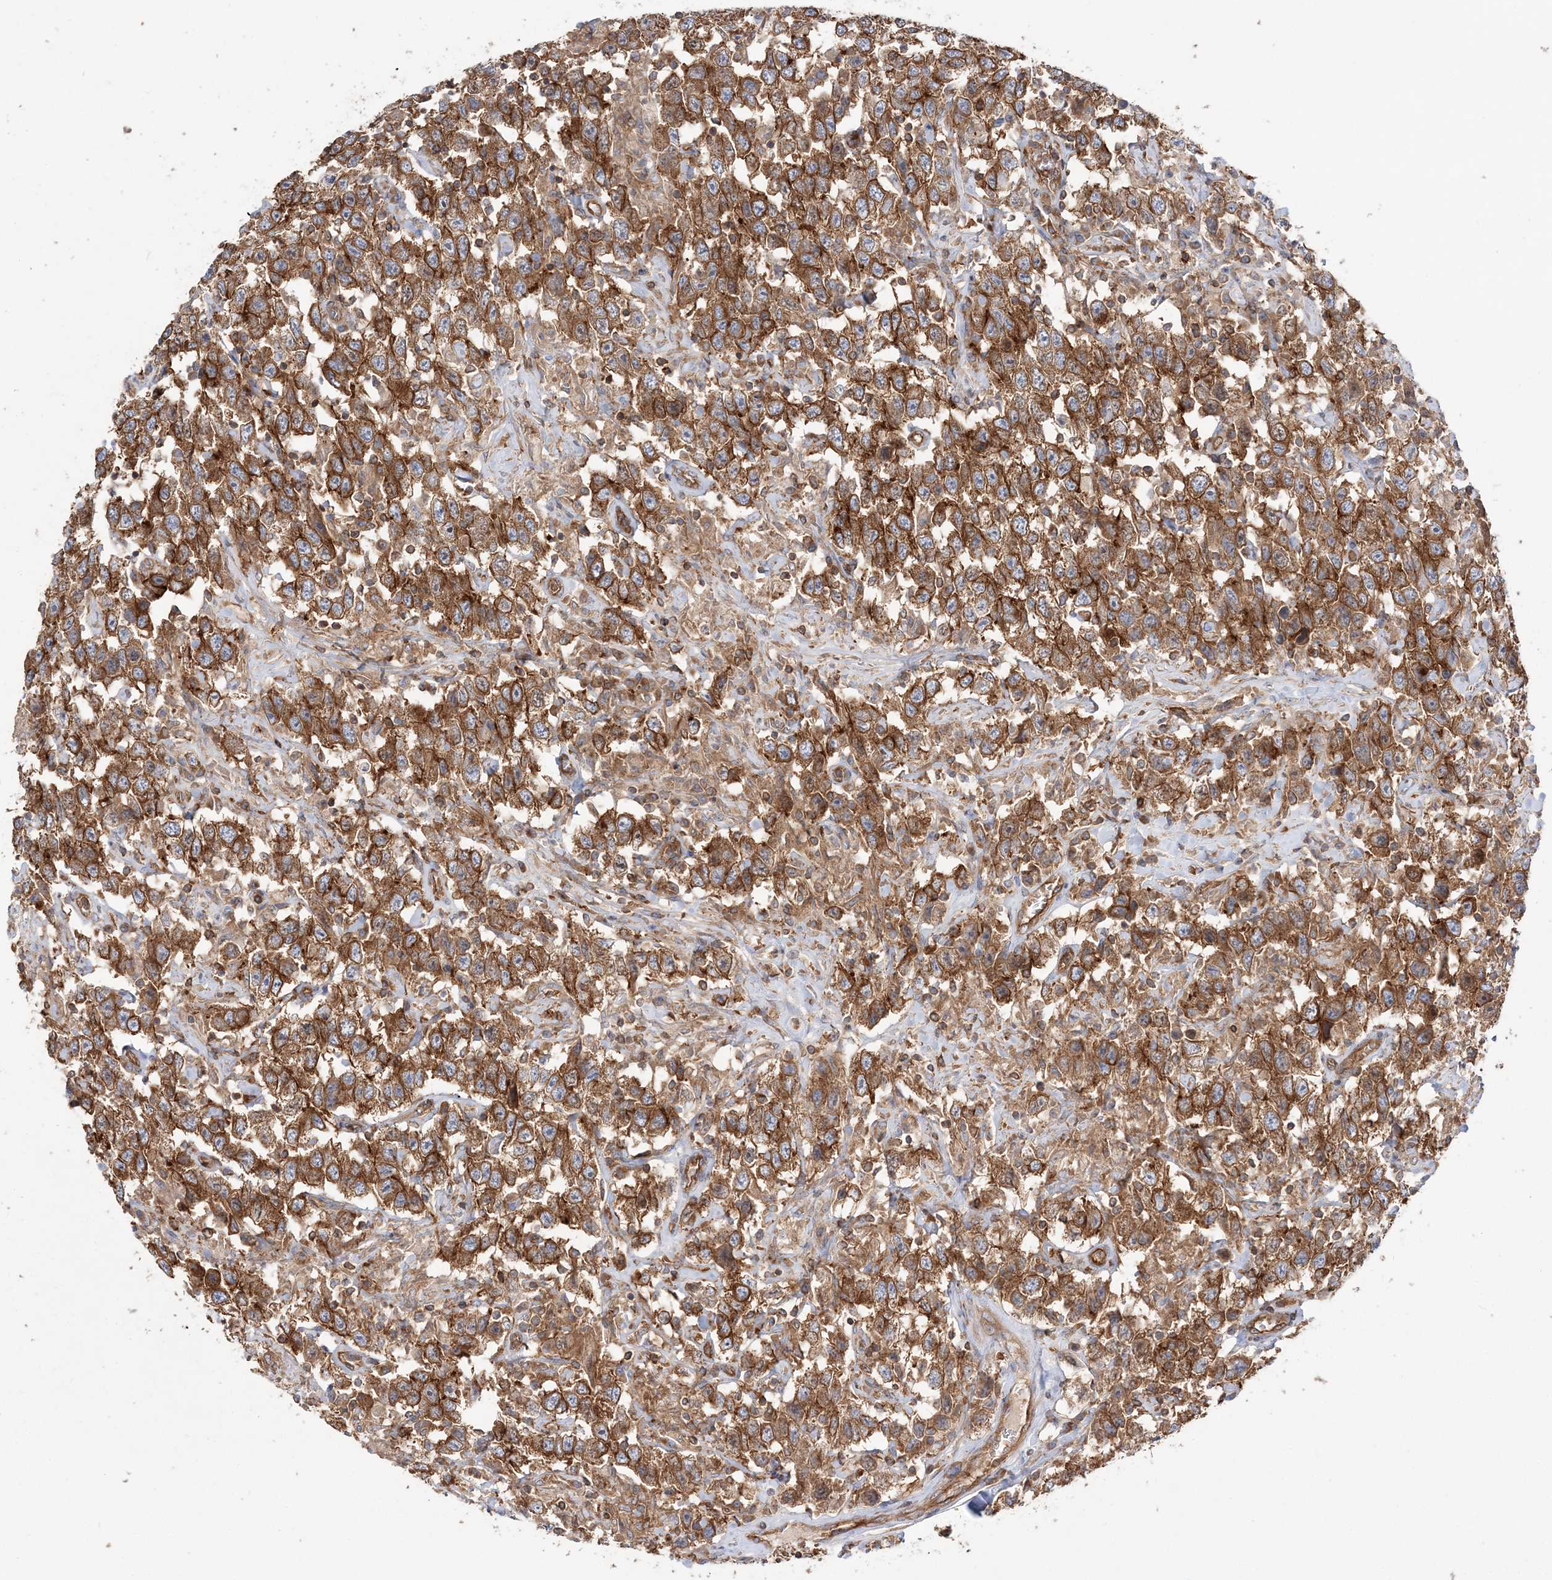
{"staining": {"intensity": "strong", "quantity": ">75%", "location": "cytoplasmic/membranous"}, "tissue": "testis cancer", "cell_type": "Tumor cells", "image_type": "cancer", "snomed": [{"axis": "morphology", "description": "Seminoma, NOS"}, {"axis": "topography", "description": "Testis"}], "caption": "Testis cancer (seminoma) stained with DAB IHC demonstrates high levels of strong cytoplasmic/membranous staining in about >75% of tumor cells.", "gene": "TBC1D5", "patient": {"sex": "male", "age": 41}}